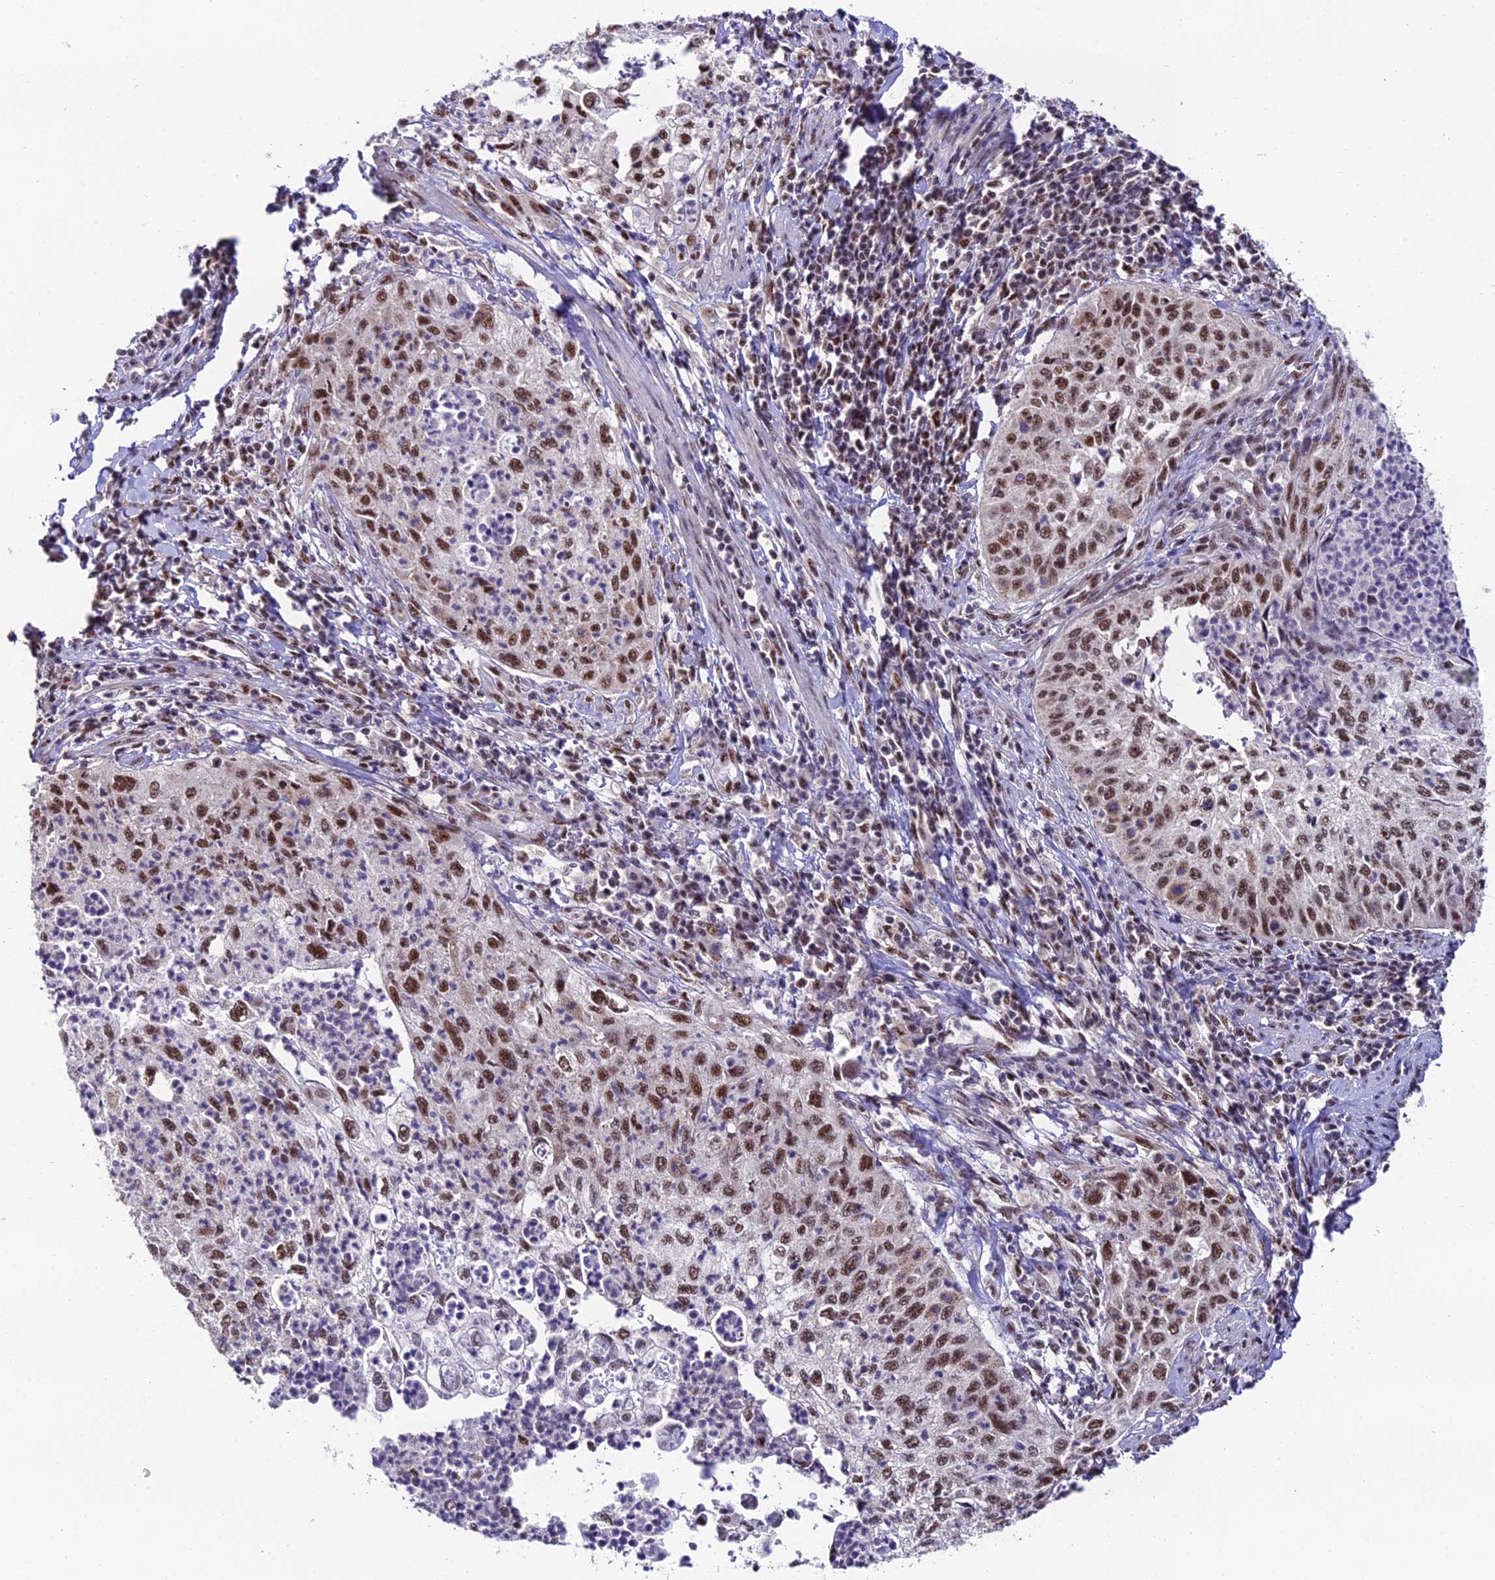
{"staining": {"intensity": "moderate", "quantity": ">75%", "location": "nuclear"}, "tissue": "cervical cancer", "cell_type": "Tumor cells", "image_type": "cancer", "snomed": [{"axis": "morphology", "description": "Squamous cell carcinoma, NOS"}, {"axis": "topography", "description": "Cervix"}], "caption": "Squamous cell carcinoma (cervical) stained with immunohistochemistry (IHC) reveals moderate nuclear expression in about >75% of tumor cells.", "gene": "THOC7", "patient": {"sex": "female", "age": 30}}